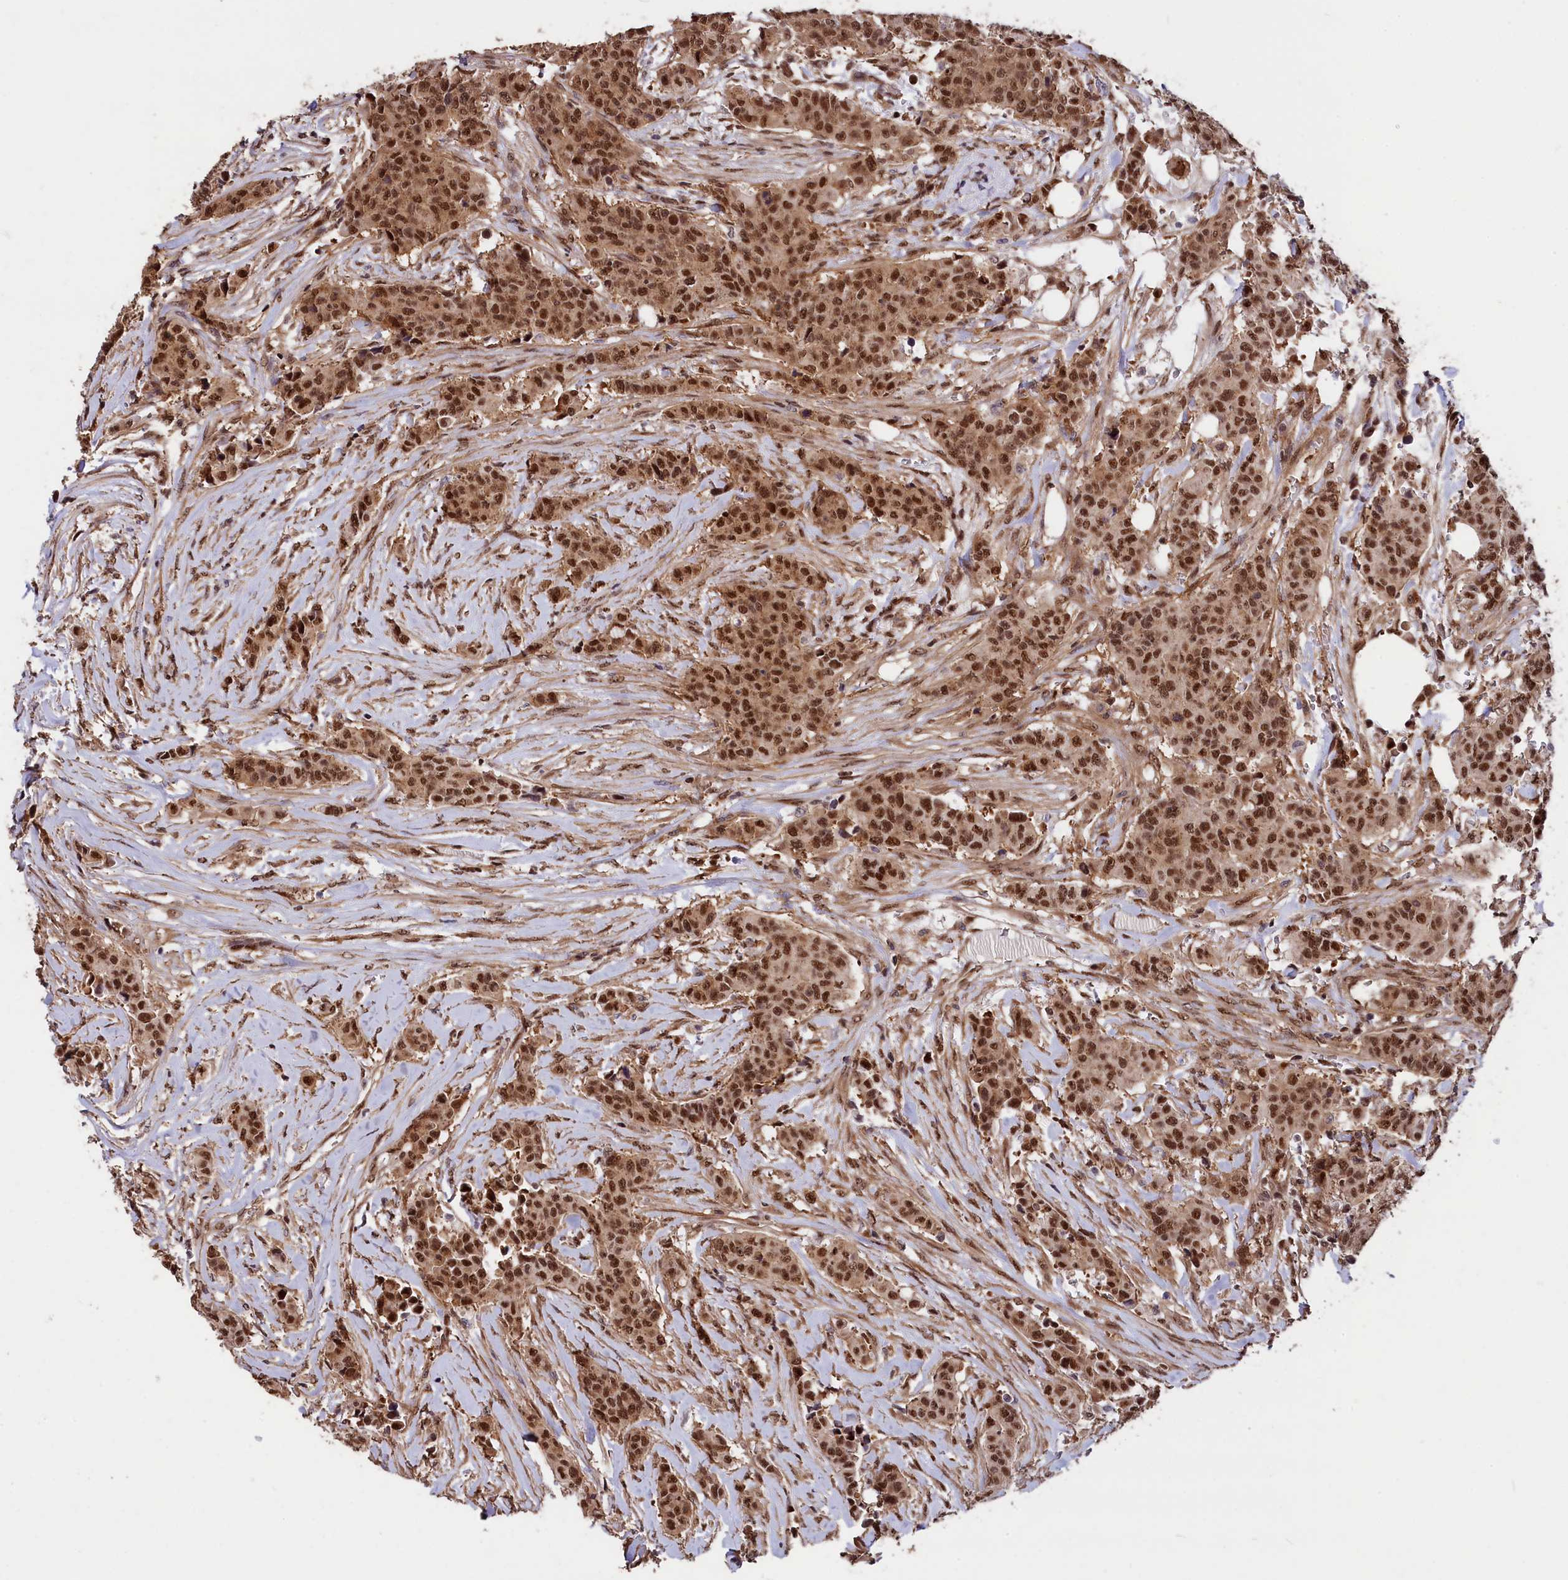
{"staining": {"intensity": "moderate", "quantity": ">75%", "location": "nuclear"}, "tissue": "breast cancer", "cell_type": "Tumor cells", "image_type": "cancer", "snomed": [{"axis": "morphology", "description": "Duct carcinoma"}, {"axis": "topography", "description": "Breast"}], "caption": "Breast intraductal carcinoma stained with DAB (3,3'-diaminobenzidine) IHC demonstrates medium levels of moderate nuclear staining in approximately >75% of tumor cells.", "gene": "ADRM1", "patient": {"sex": "female", "age": 40}}